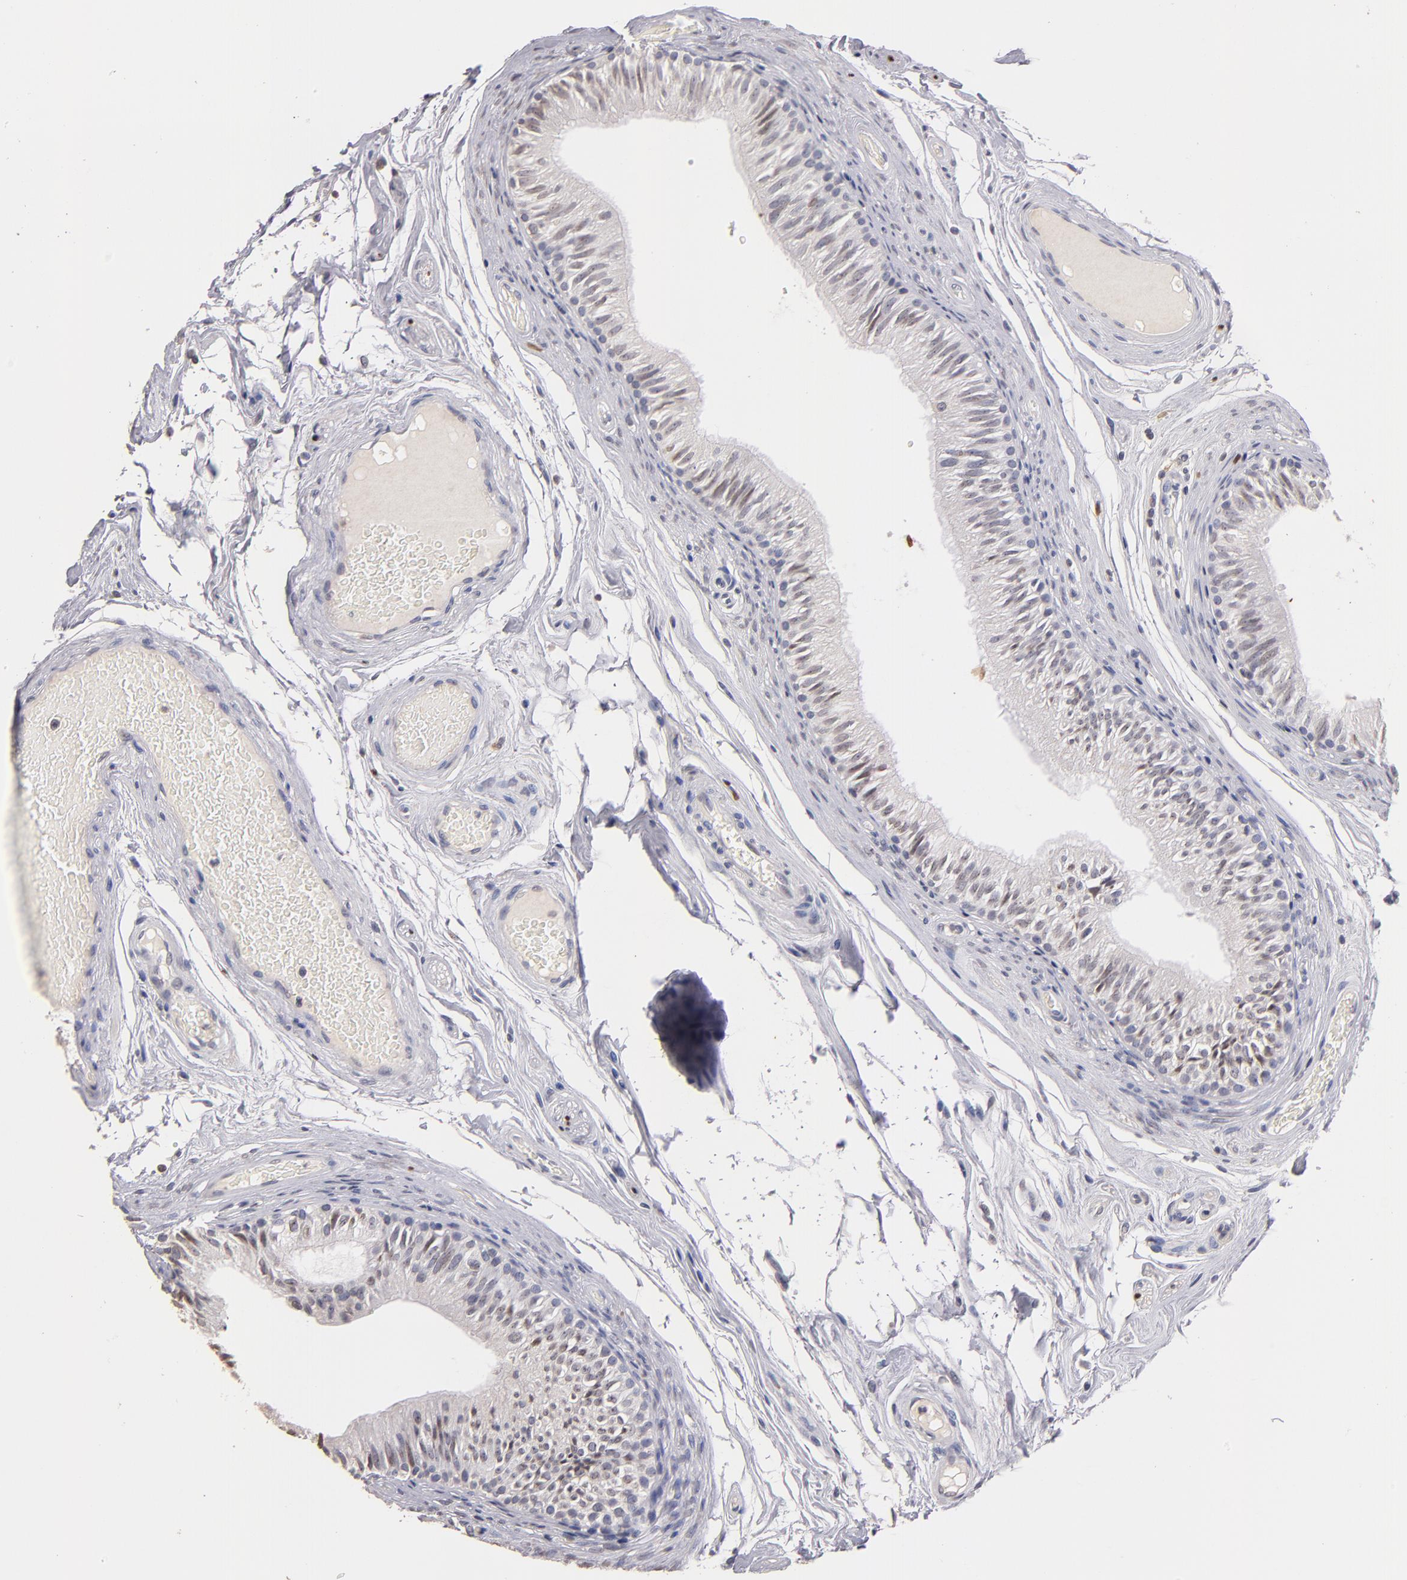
{"staining": {"intensity": "weak", "quantity": "25%-75%", "location": "nuclear"}, "tissue": "epididymis", "cell_type": "Glandular cells", "image_type": "normal", "snomed": [{"axis": "morphology", "description": "Normal tissue, NOS"}, {"axis": "topography", "description": "Testis"}, {"axis": "topography", "description": "Epididymis"}], "caption": "Normal epididymis displays weak nuclear staining in approximately 25%-75% of glandular cells.", "gene": "SOX10", "patient": {"sex": "male", "age": 36}}